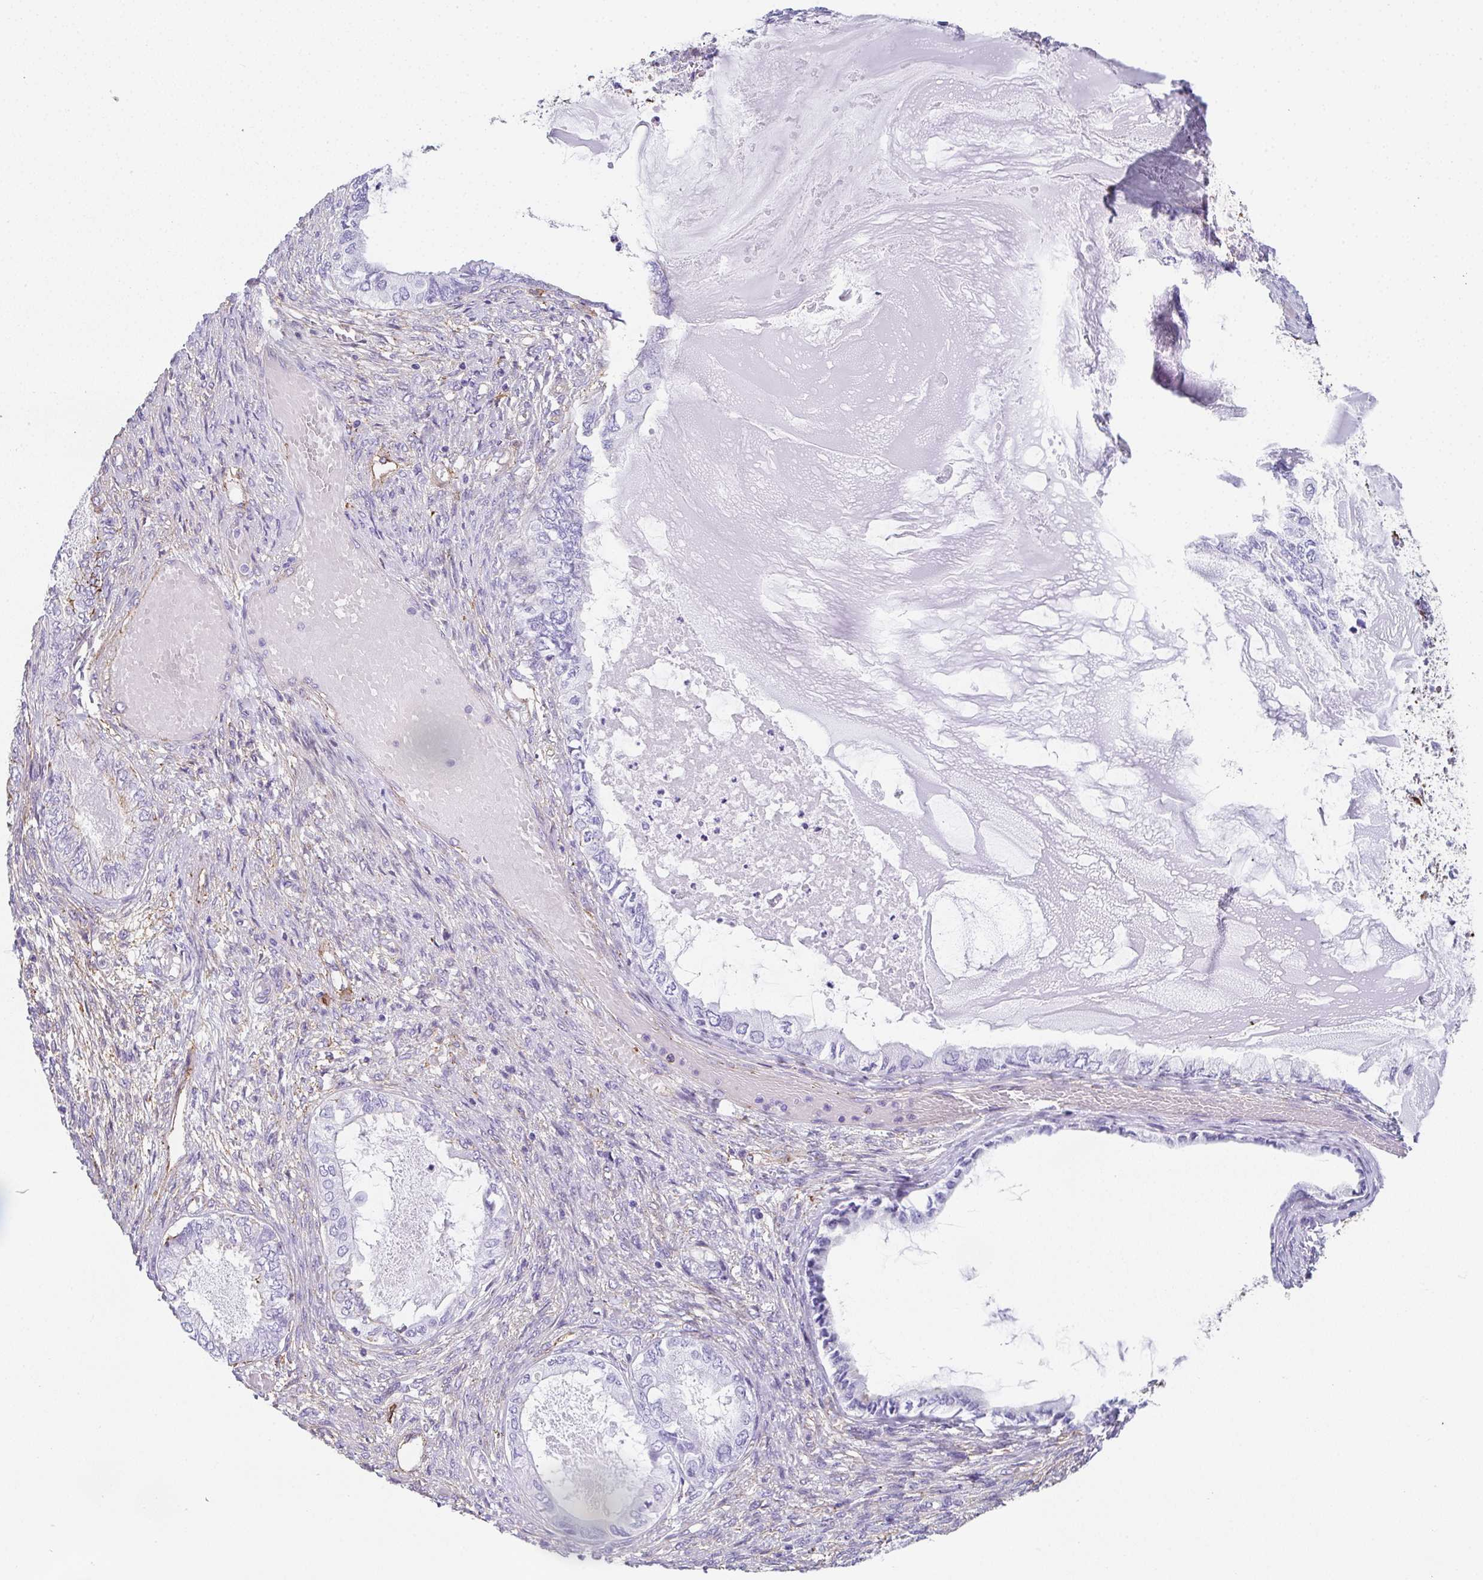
{"staining": {"intensity": "negative", "quantity": "none", "location": "none"}, "tissue": "ovarian cancer", "cell_type": "Tumor cells", "image_type": "cancer", "snomed": [{"axis": "morphology", "description": "Carcinoma, endometroid"}, {"axis": "topography", "description": "Ovary"}], "caption": "Immunohistochemistry (IHC) image of neoplastic tissue: human ovarian cancer (endometroid carcinoma) stained with DAB displays no significant protein positivity in tumor cells. (DAB (3,3'-diaminobenzidine) immunohistochemistry visualized using brightfield microscopy, high magnification).", "gene": "DBN1", "patient": {"sex": "female", "age": 70}}